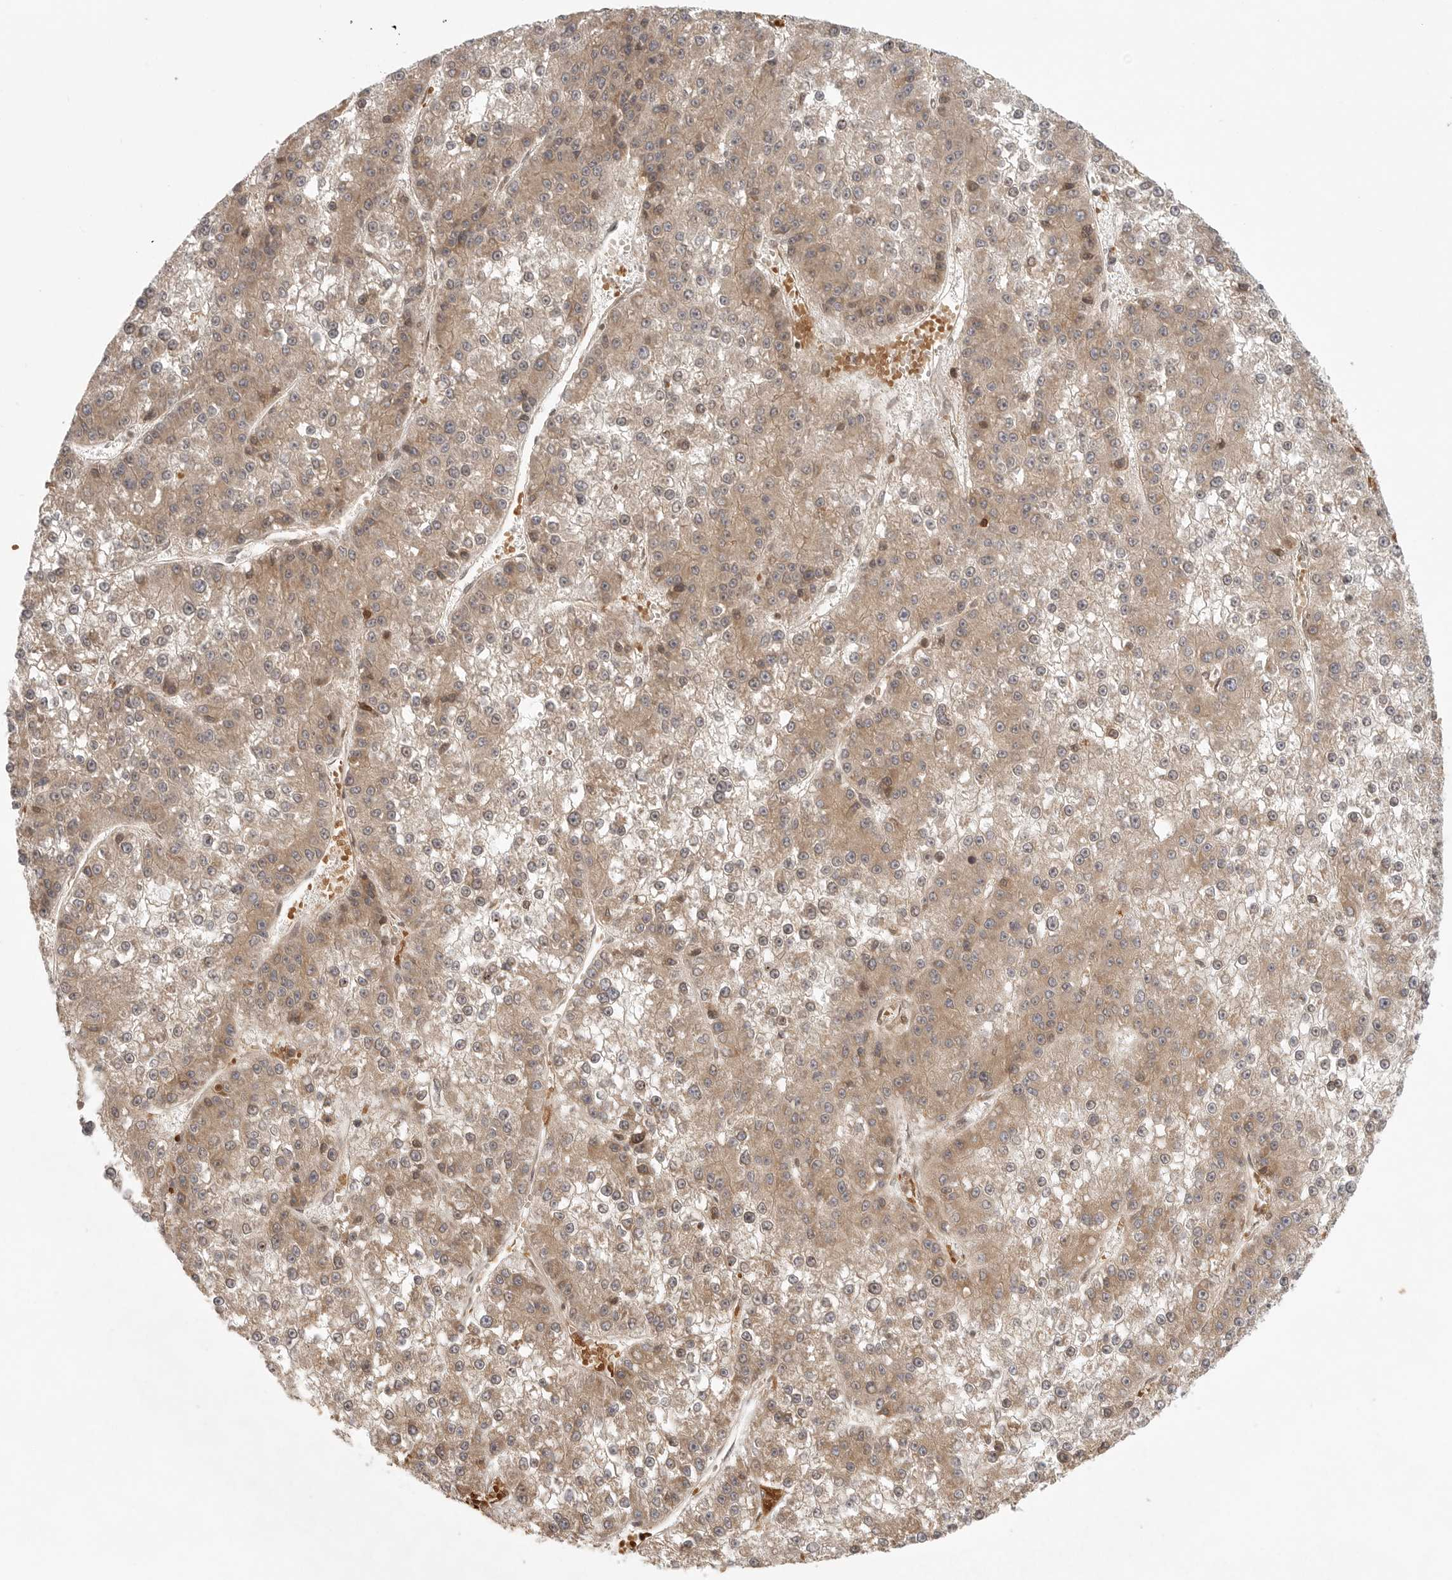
{"staining": {"intensity": "weak", "quantity": ">75%", "location": "cytoplasmic/membranous"}, "tissue": "liver cancer", "cell_type": "Tumor cells", "image_type": "cancer", "snomed": [{"axis": "morphology", "description": "Carcinoma, Hepatocellular, NOS"}, {"axis": "topography", "description": "Liver"}], "caption": "Immunohistochemical staining of liver cancer (hepatocellular carcinoma) shows low levels of weak cytoplasmic/membranous staining in about >75% of tumor cells.", "gene": "CCPG1", "patient": {"sex": "female", "age": 73}}